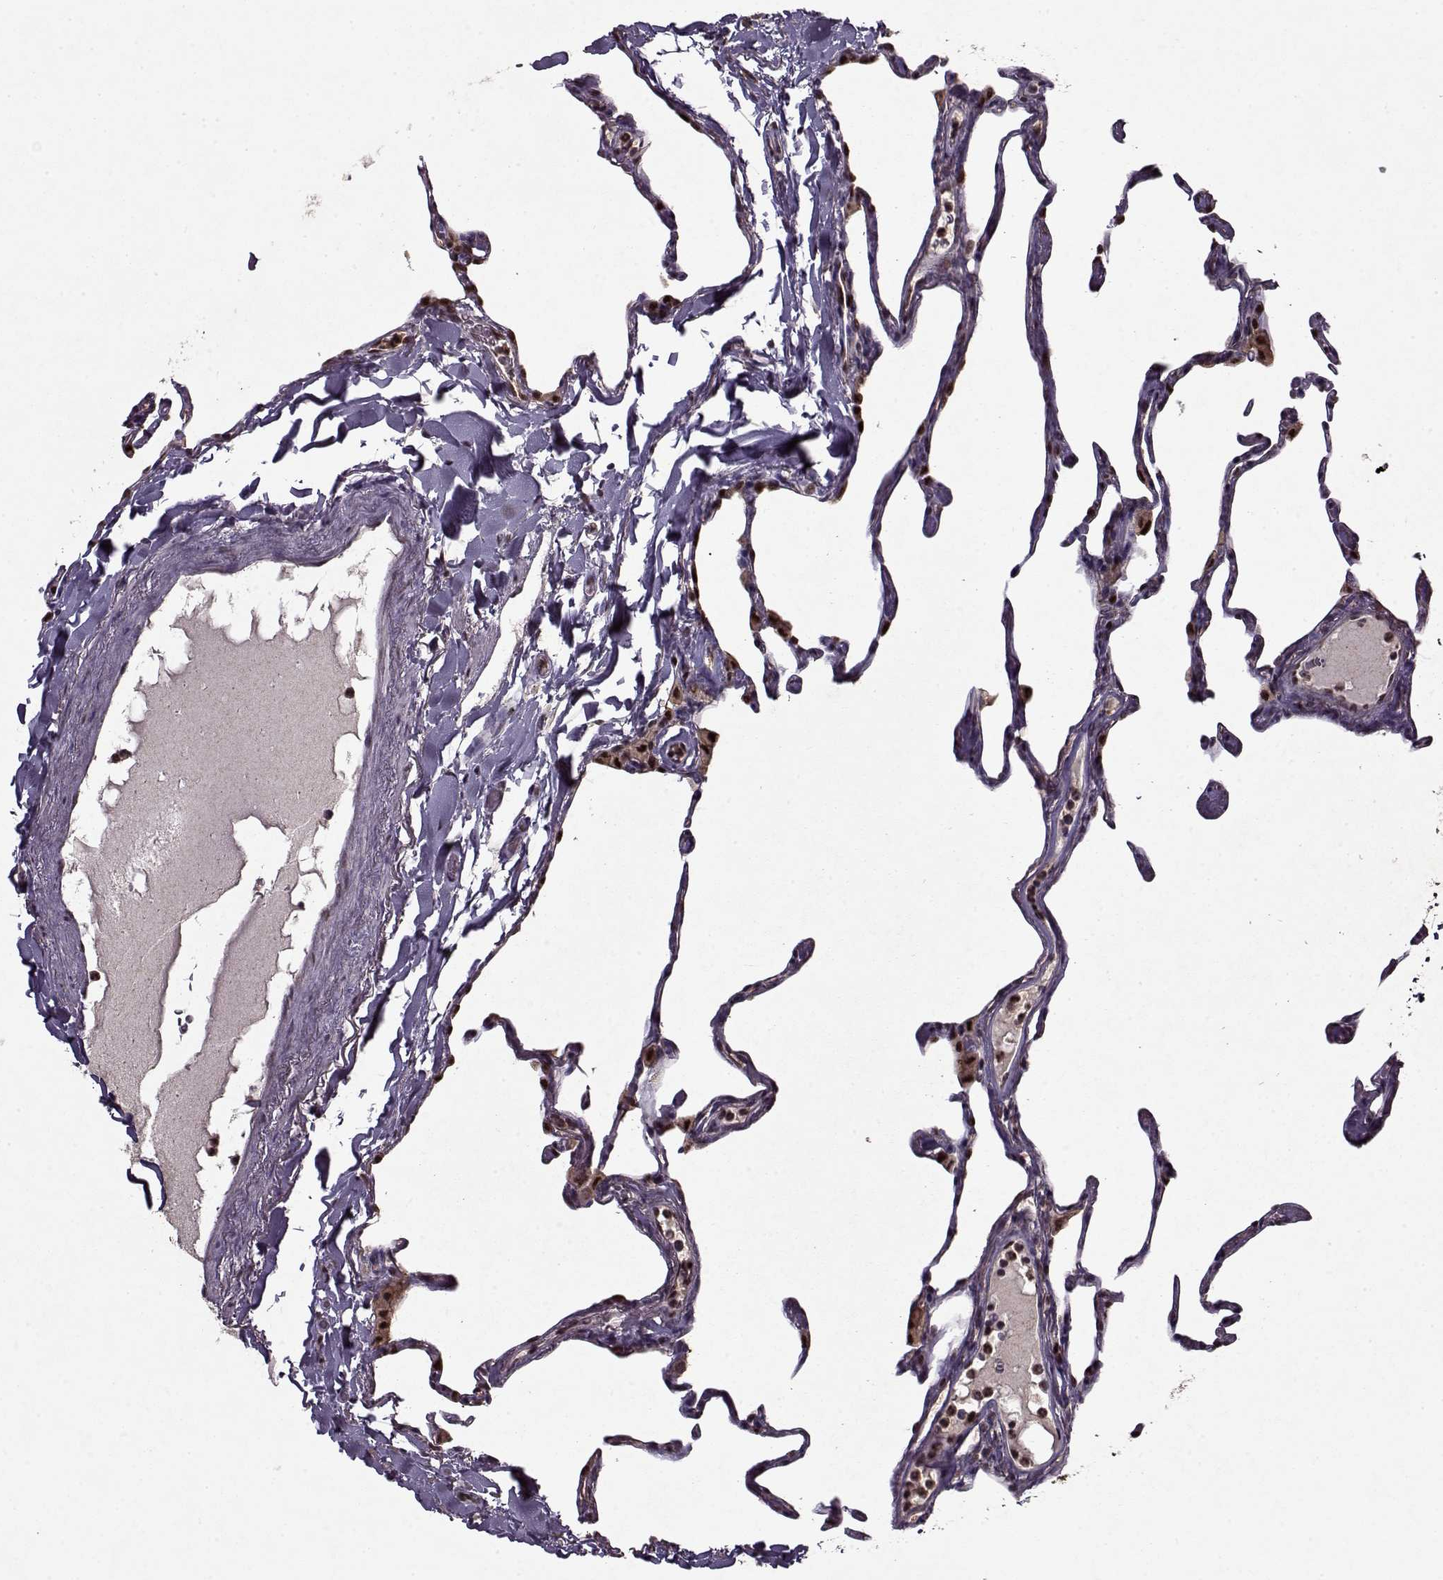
{"staining": {"intensity": "moderate", "quantity": ">75%", "location": "nuclear"}, "tissue": "lung", "cell_type": "Alveolar cells", "image_type": "normal", "snomed": [{"axis": "morphology", "description": "Normal tissue, NOS"}, {"axis": "topography", "description": "Lung"}], "caption": "The immunohistochemical stain highlights moderate nuclear expression in alveolar cells of normal lung.", "gene": "PSMA7", "patient": {"sex": "male", "age": 65}}